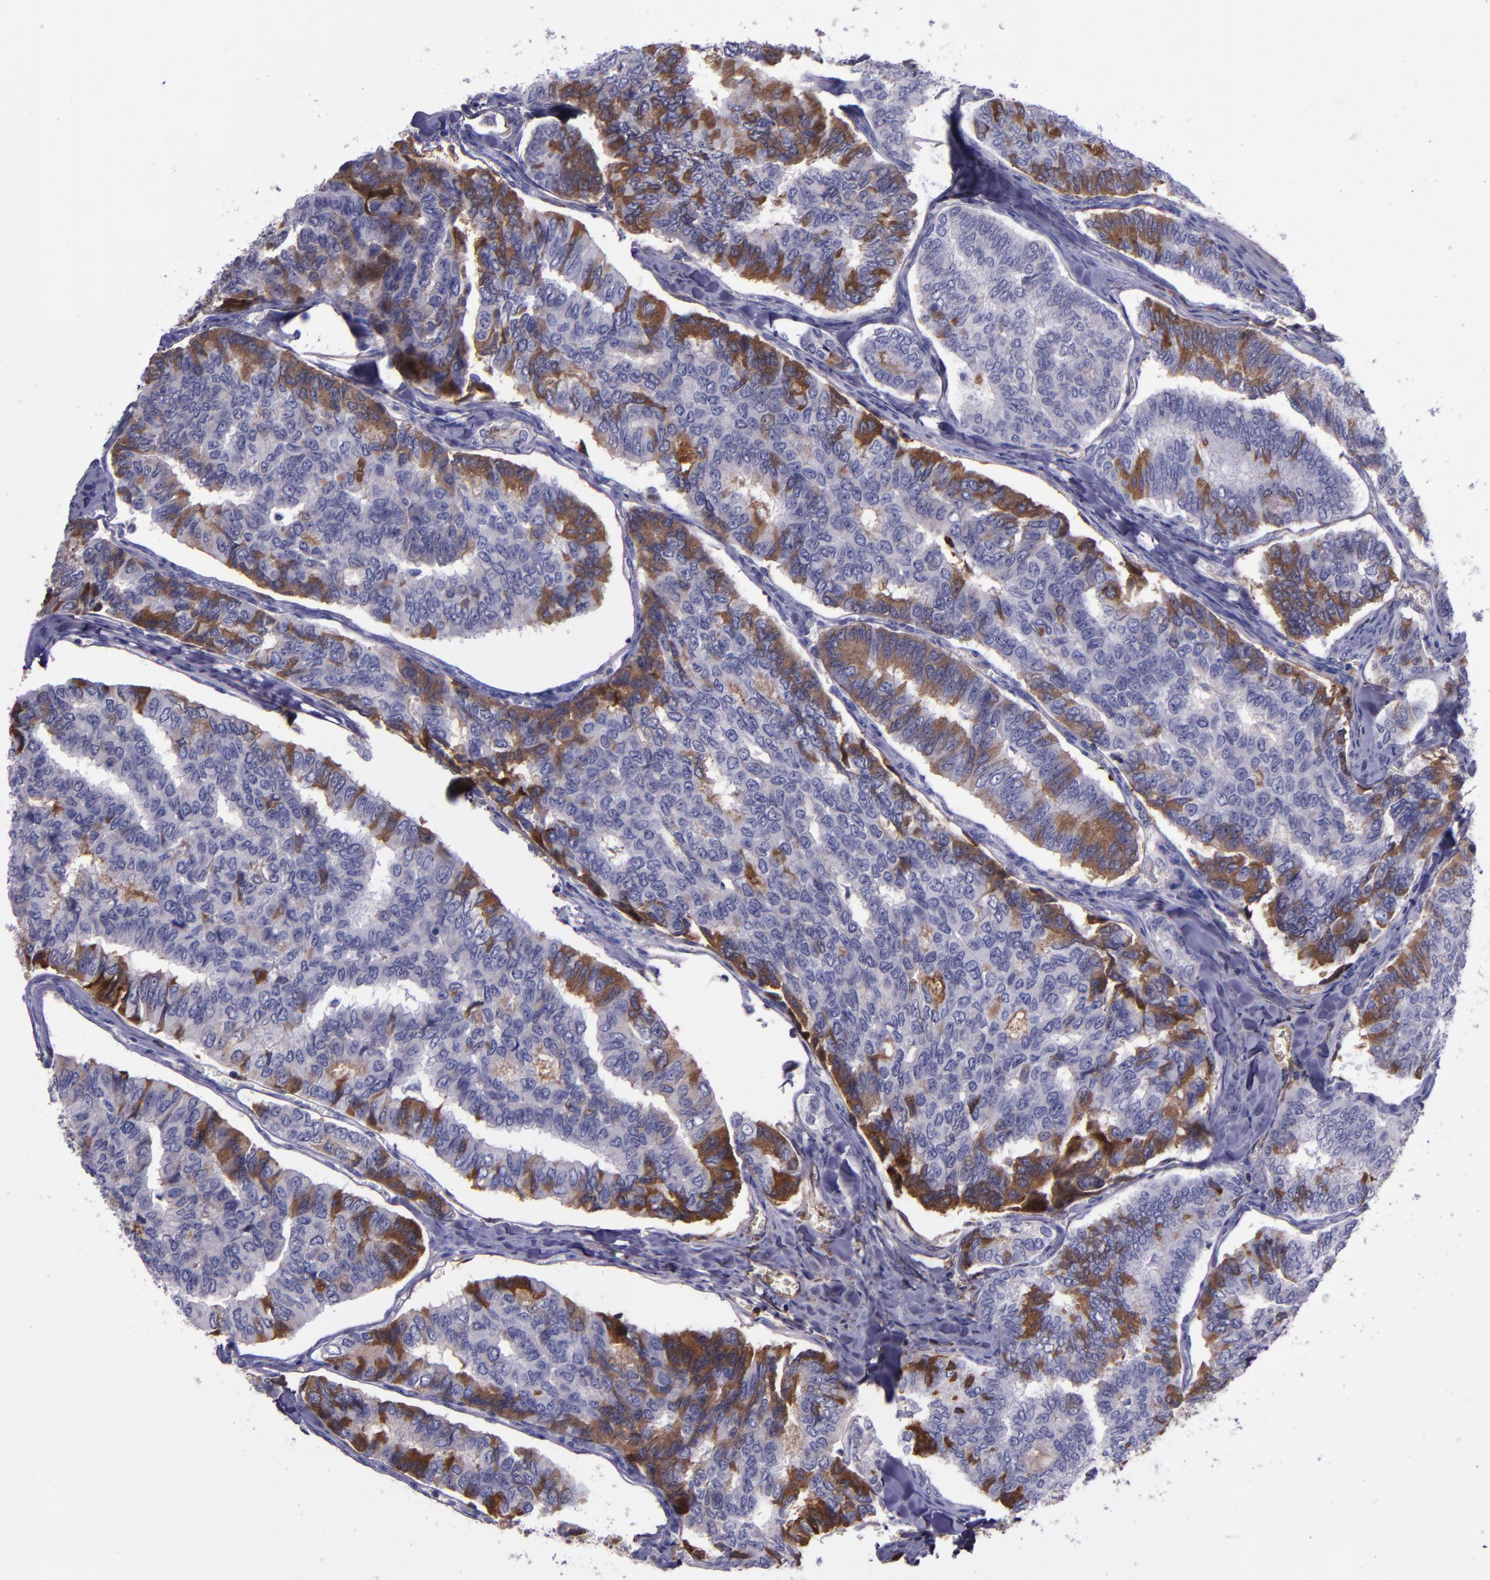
{"staining": {"intensity": "moderate", "quantity": "25%-75%", "location": "cytoplasmic/membranous"}, "tissue": "thyroid cancer", "cell_type": "Tumor cells", "image_type": "cancer", "snomed": [{"axis": "morphology", "description": "Papillary adenocarcinoma, NOS"}, {"axis": "topography", "description": "Thyroid gland"}], "caption": "A medium amount of moderate cytoplasmic/membranous expression is present in approximately 25%-75% of tumor cells in thyroid cancer (papillary adenocarcinoma) tissue.", "gene": "APOH", "patient": {"sex": "female", "age": 35}}